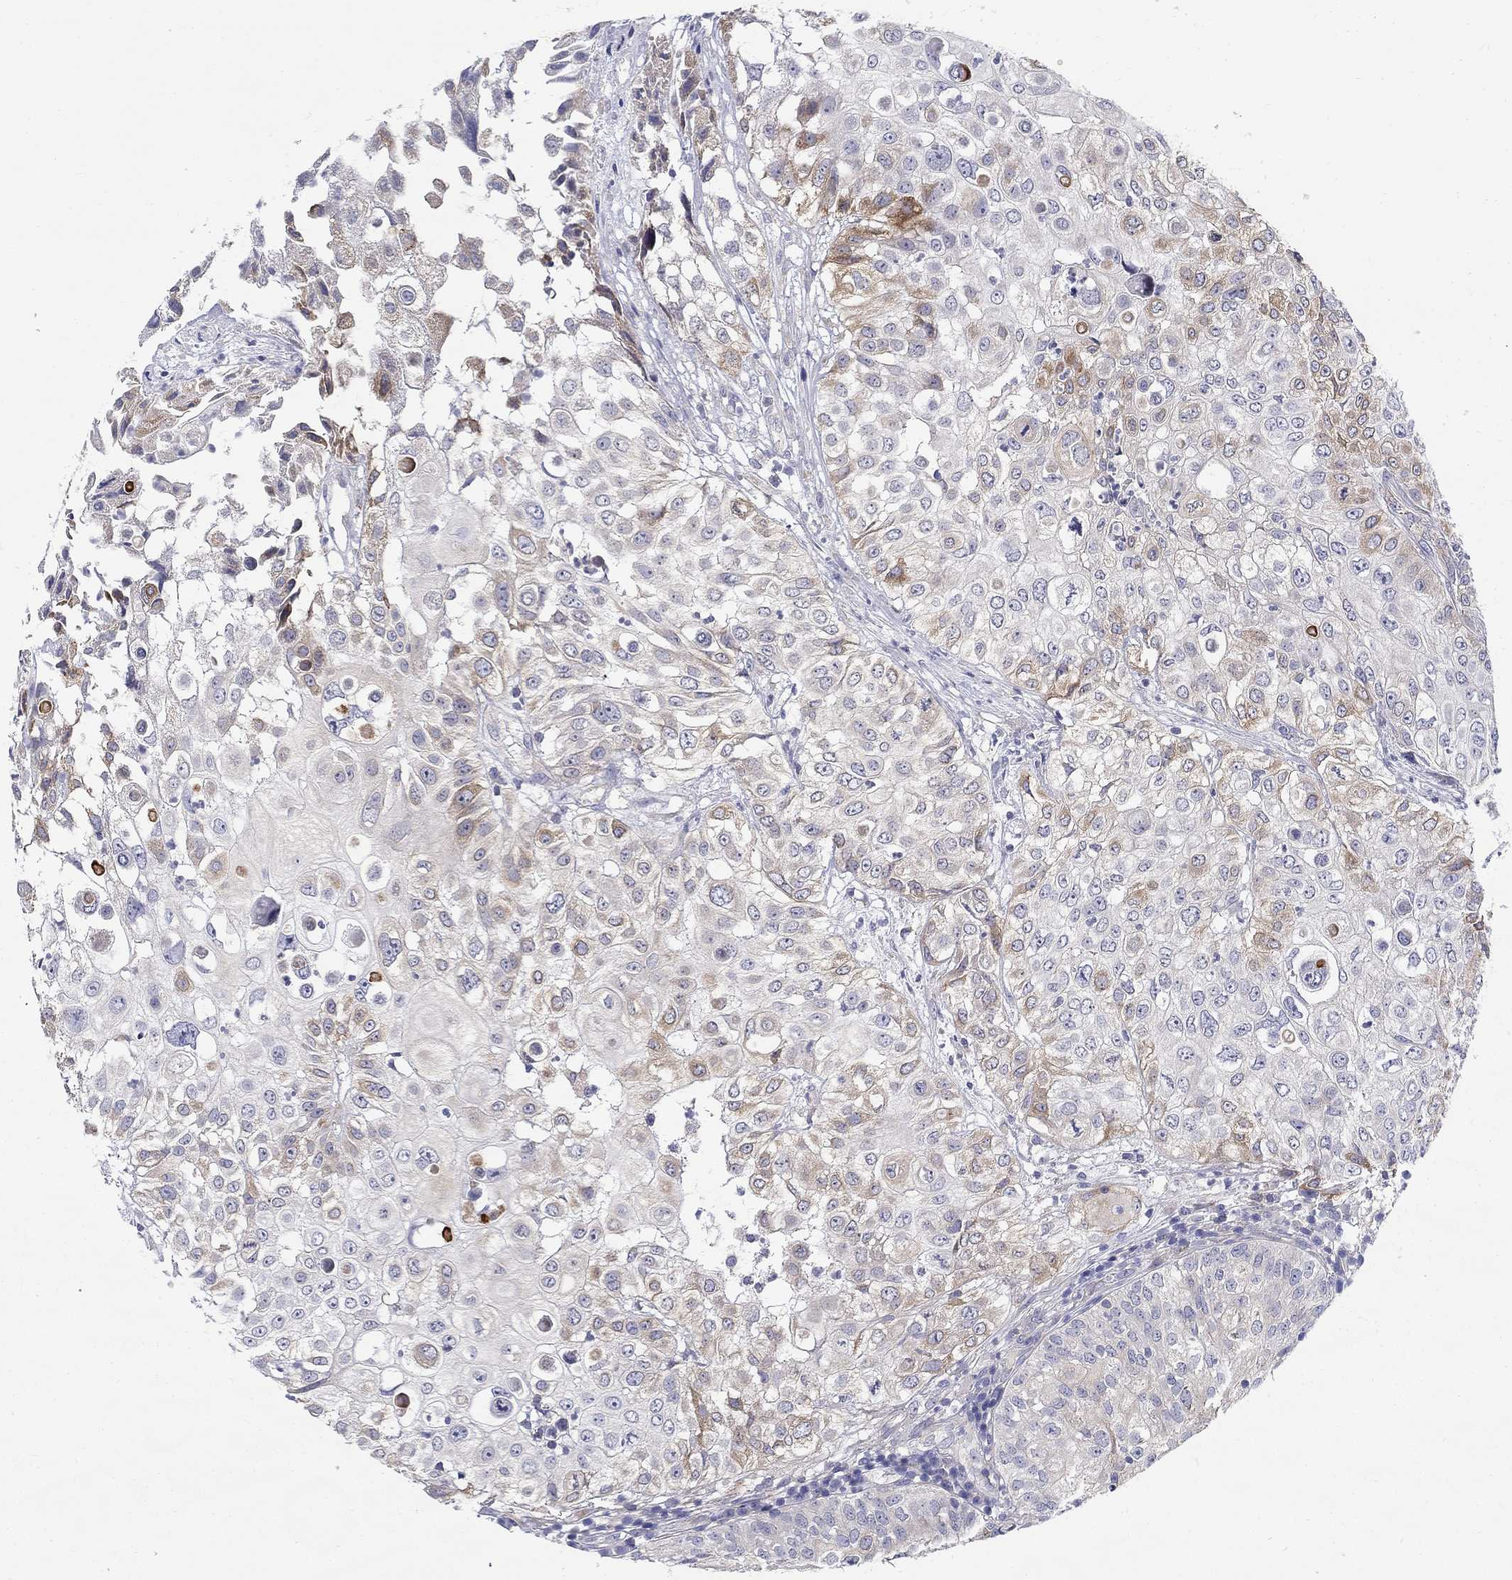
{"staining": {"intensity": "moderate", "quantity": "25%-75%", "location": "cytoplasmic/membranous"}, "tissue": "urothelial cancer", "cell_type": "Tumor cells", "image_type": "cancer", "snomed": [{"axis": "morphology", "description": "Urothelial carcinoma, High grade"}, {"axis": "topography", "description": "Urinary bladder"}], "caption": "Moderate cytoplasmic/membranous protein positivity is seen in about 25%-75% of tumor cells in high-grade urothelial carcinoma. The staining is performed using DAB brown chromogen to label protein expression. The nuclei are counter-stained blue using hematoxylin.", "gene": "QRFPR", "patient": {"sex": "female", "age": 79}}